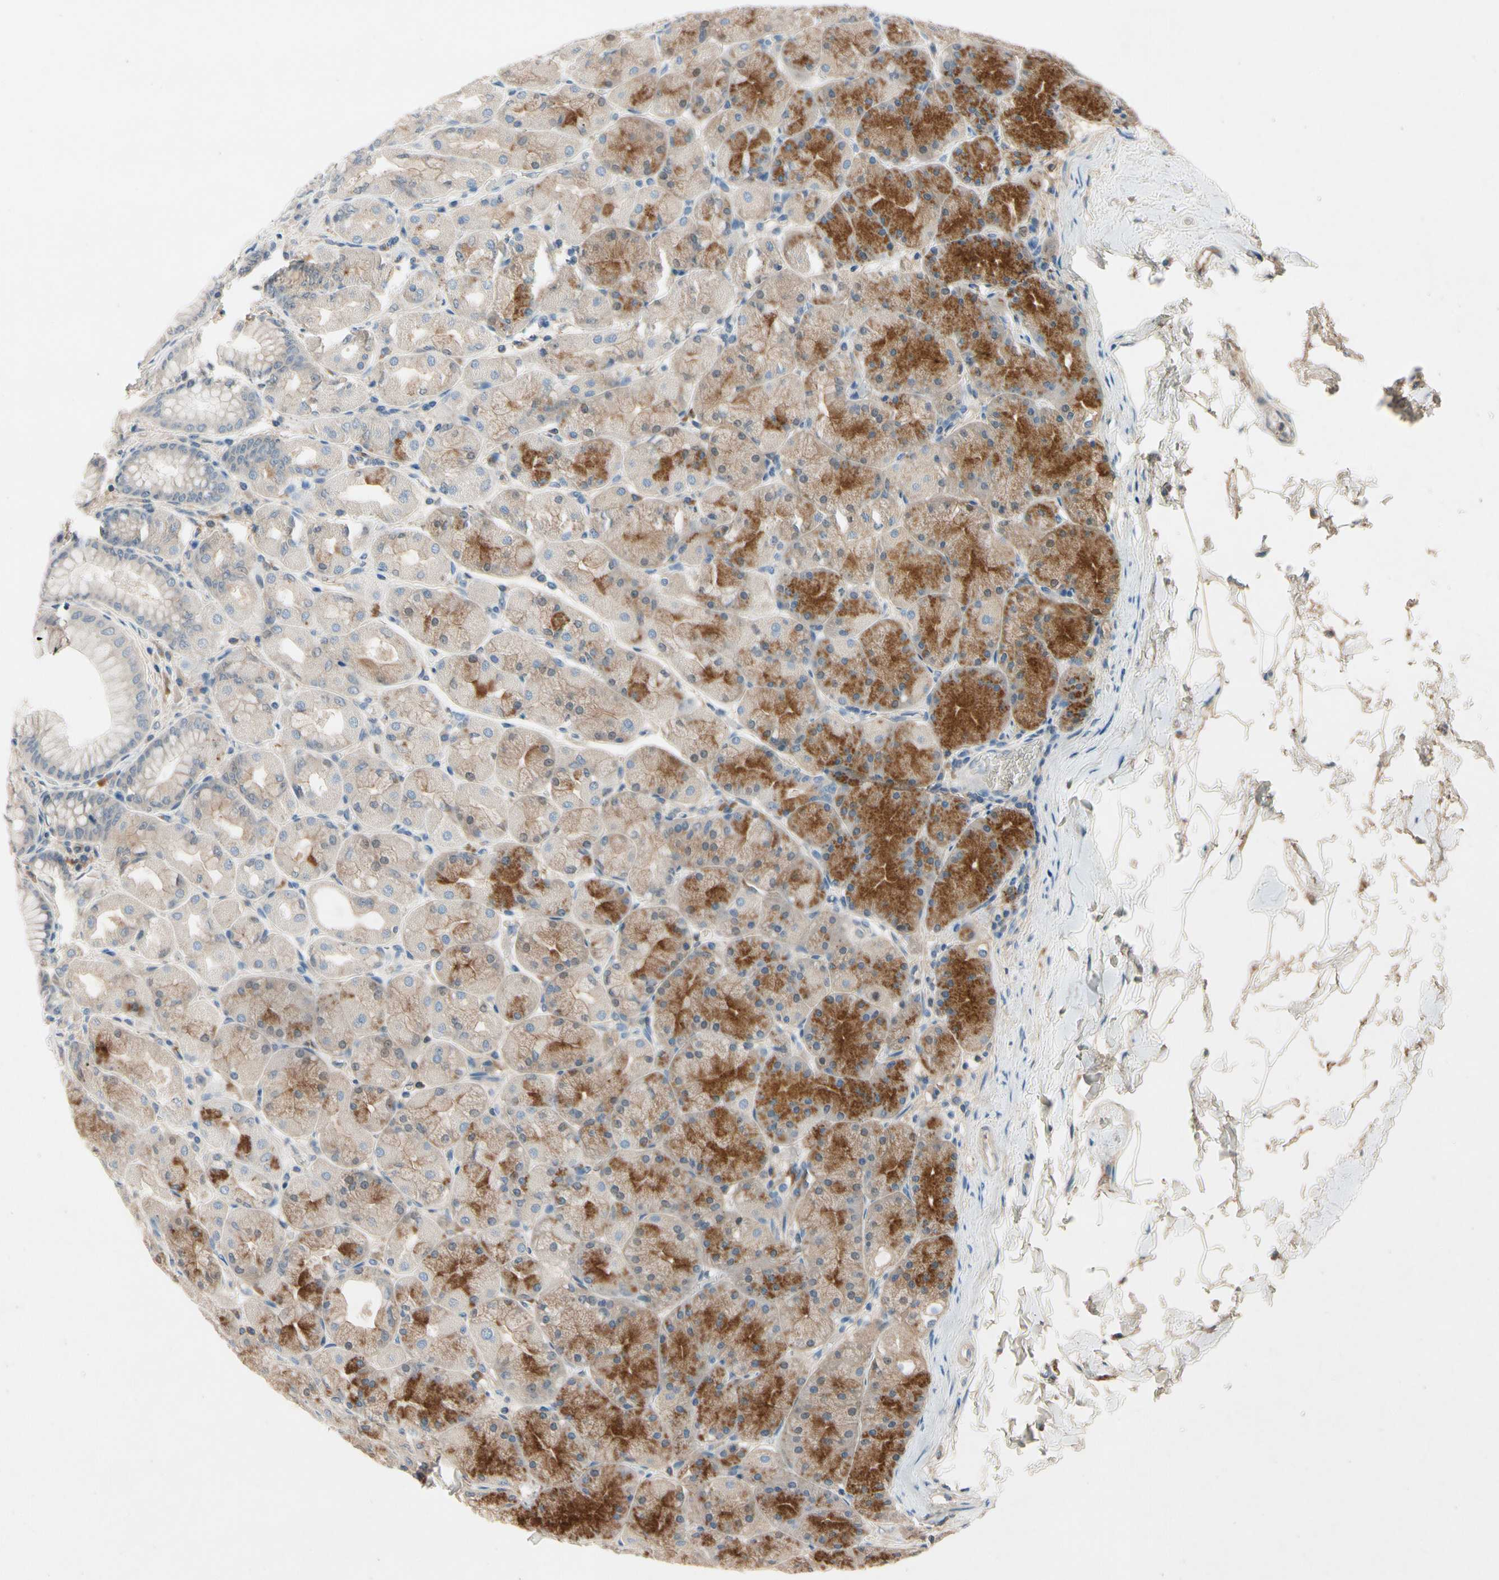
{"staining": {"intensity": "moderate", "quantity": "25%-75%", "location": "cytoplasmic/membranous"}, "tissue": "stomach", "cell_type": "Glandular cells", "image_type": "normal", "snomed": [{"axis": "morphology", "description": "Normal tissue, NOS"}, {"axis": "topography", "description": "Stomach, upper"}], "caption": "This histopathology image exhibits immunohistochemistry (IHC) staining of normal human stomach, with medium moderate cytoplasmic/membranous positivity in about 25%-75% of glandular cells.", "gene": "IL1RL1", "patient": {"sex": "female", "age": 56}}